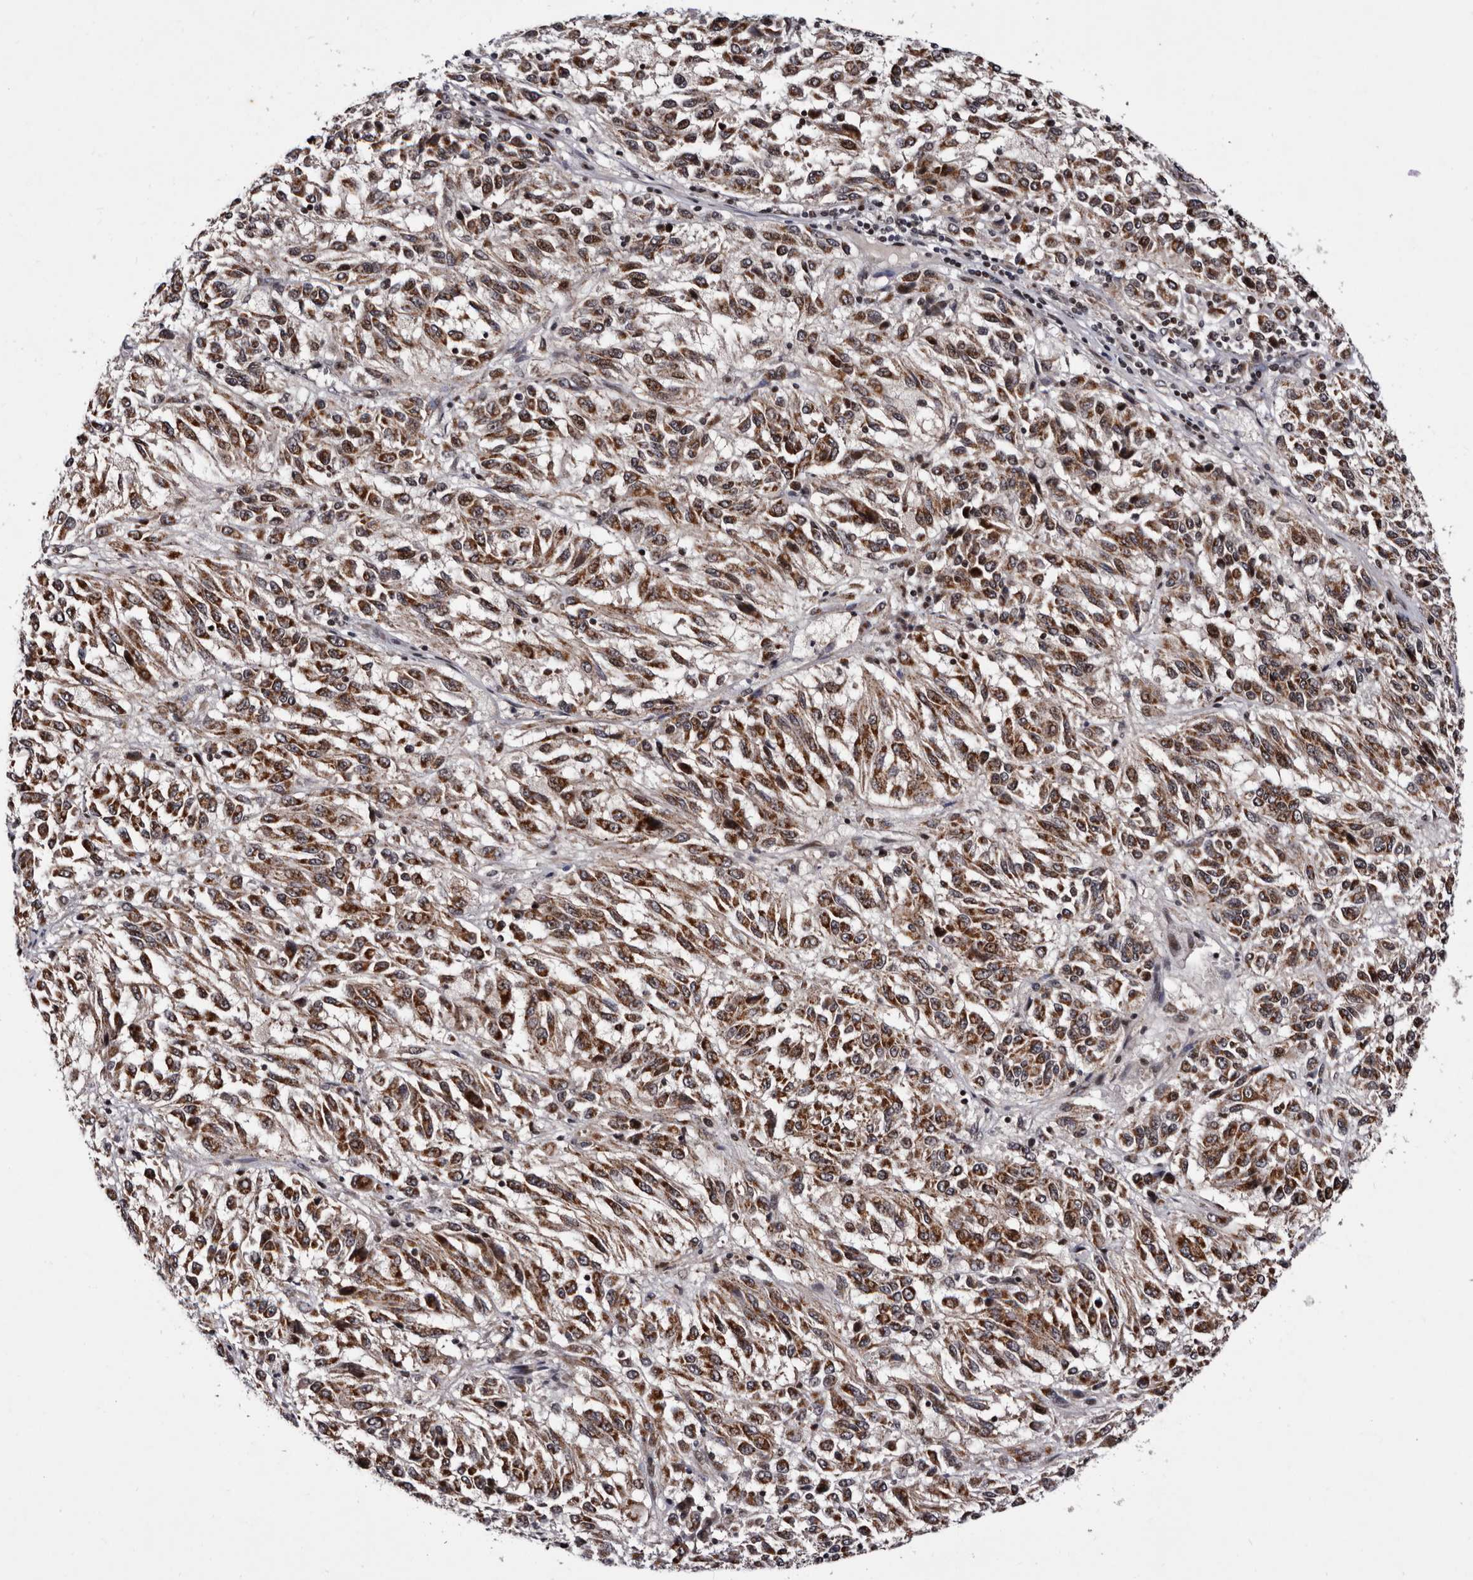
{"staining": {"intensity": "moderate", "quantity": ">75%", "location": "cytoplasmic/membranous"}, "tissue": "melanoma", "cell_type": "Tumor cells", "image_type": "cancer", "snomed": [{"axis": "morphology", "description": "Malignant melanoma, Metastatic site"}, {"axis": "topography", "description": "Lung"}], "caption": "A high-resolution photomicrograph shows immunohistochemistry staining of melanoma, which demonstrates moderate cytoplasmic/membranous positivity in approximately >75% of tumor cells. The staining is performed using DAB brown chromogen to label protein expression. The nuclei are counter-stained blue using hematoxylin.", "gene": "TNKS", "patient": {"sex": "male", "age": 64}}